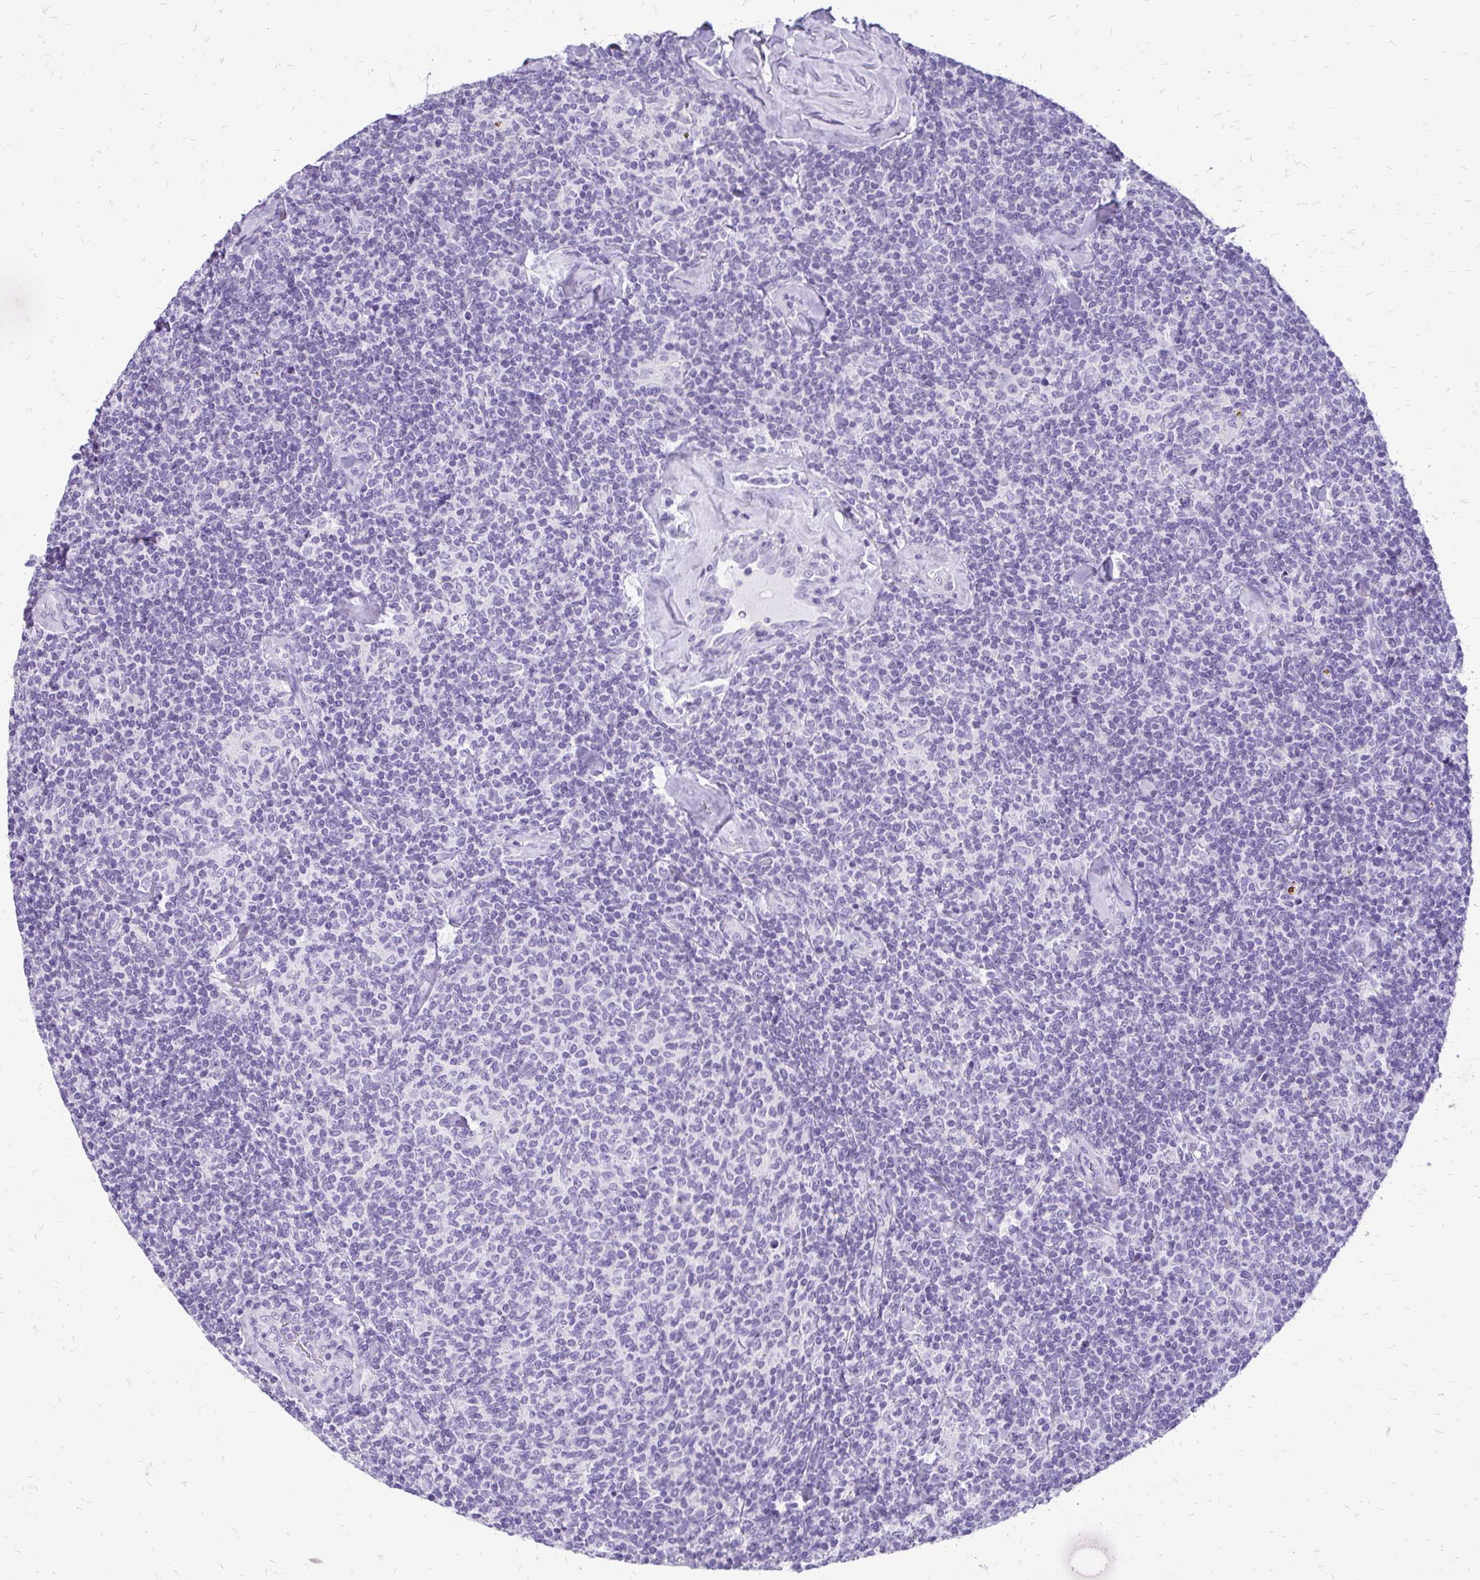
{"staining": {"intensity": "negative", "quantity": "none", "location": "none"}, "tissue": "lymphoma", "cell_type": "Tumor cells", "image_type": "cancer", "snomed": [{"axis": "morphology", "description": "Malignant lymphoma, non-Hodgkin's type, Low grade"}, {"axis": "topography", "description": "Lymph node"}], "caption": "A histopathology image of low-grade malignant lymphoma, non-Hodgkin's type stained for a protein displays no brown staining in tumor cells.", "gene": "SLC32A1", "patient": {"sex": "female", "age": 56}}